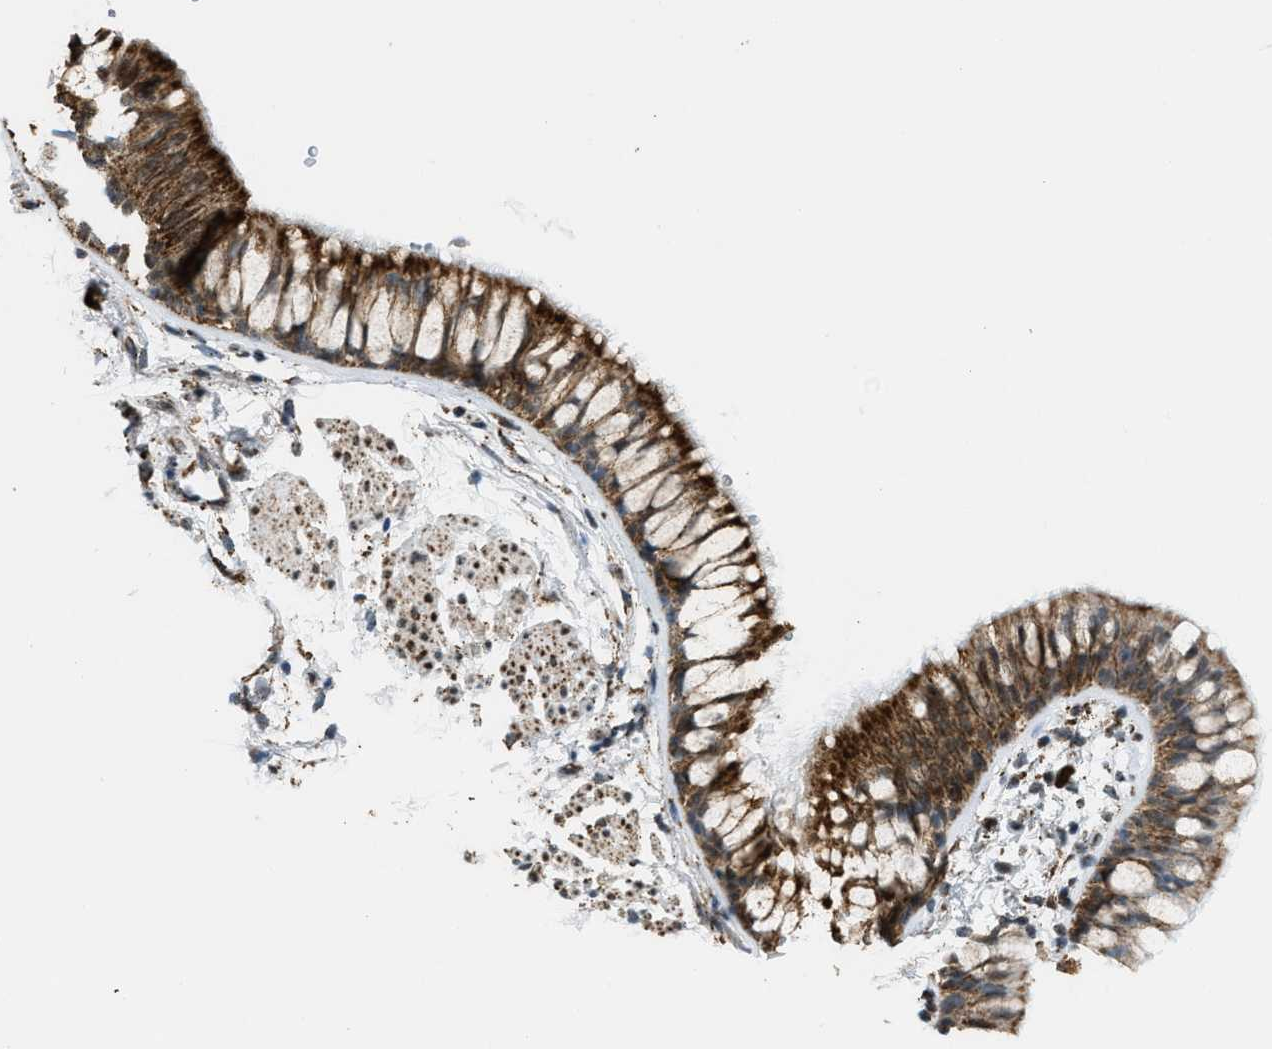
{"staining": {"intensity": "strong", "quantity": ">75%", "location": "cytoplasmic/membranous"}, "tissue": "bronchus", "cell_type": "Respiratory epithelial cells", "image_type": "normal", "snomed": [{"axis": "morphology", "description": "Normal tissue, NOS"}, {"axis": "topography", "description": "Cartilage tissue"}, {"axis": "topography", "description": "Bronchus"}], "caption": "Immunohistochemistry of benign bronchus reveals high levels of strong cytoplasmic/membranous positivity in approximately >75% of respiratory epithelial cells.", "gene": "HIBADH", "patient": {"sex": "female", "age": 53}}